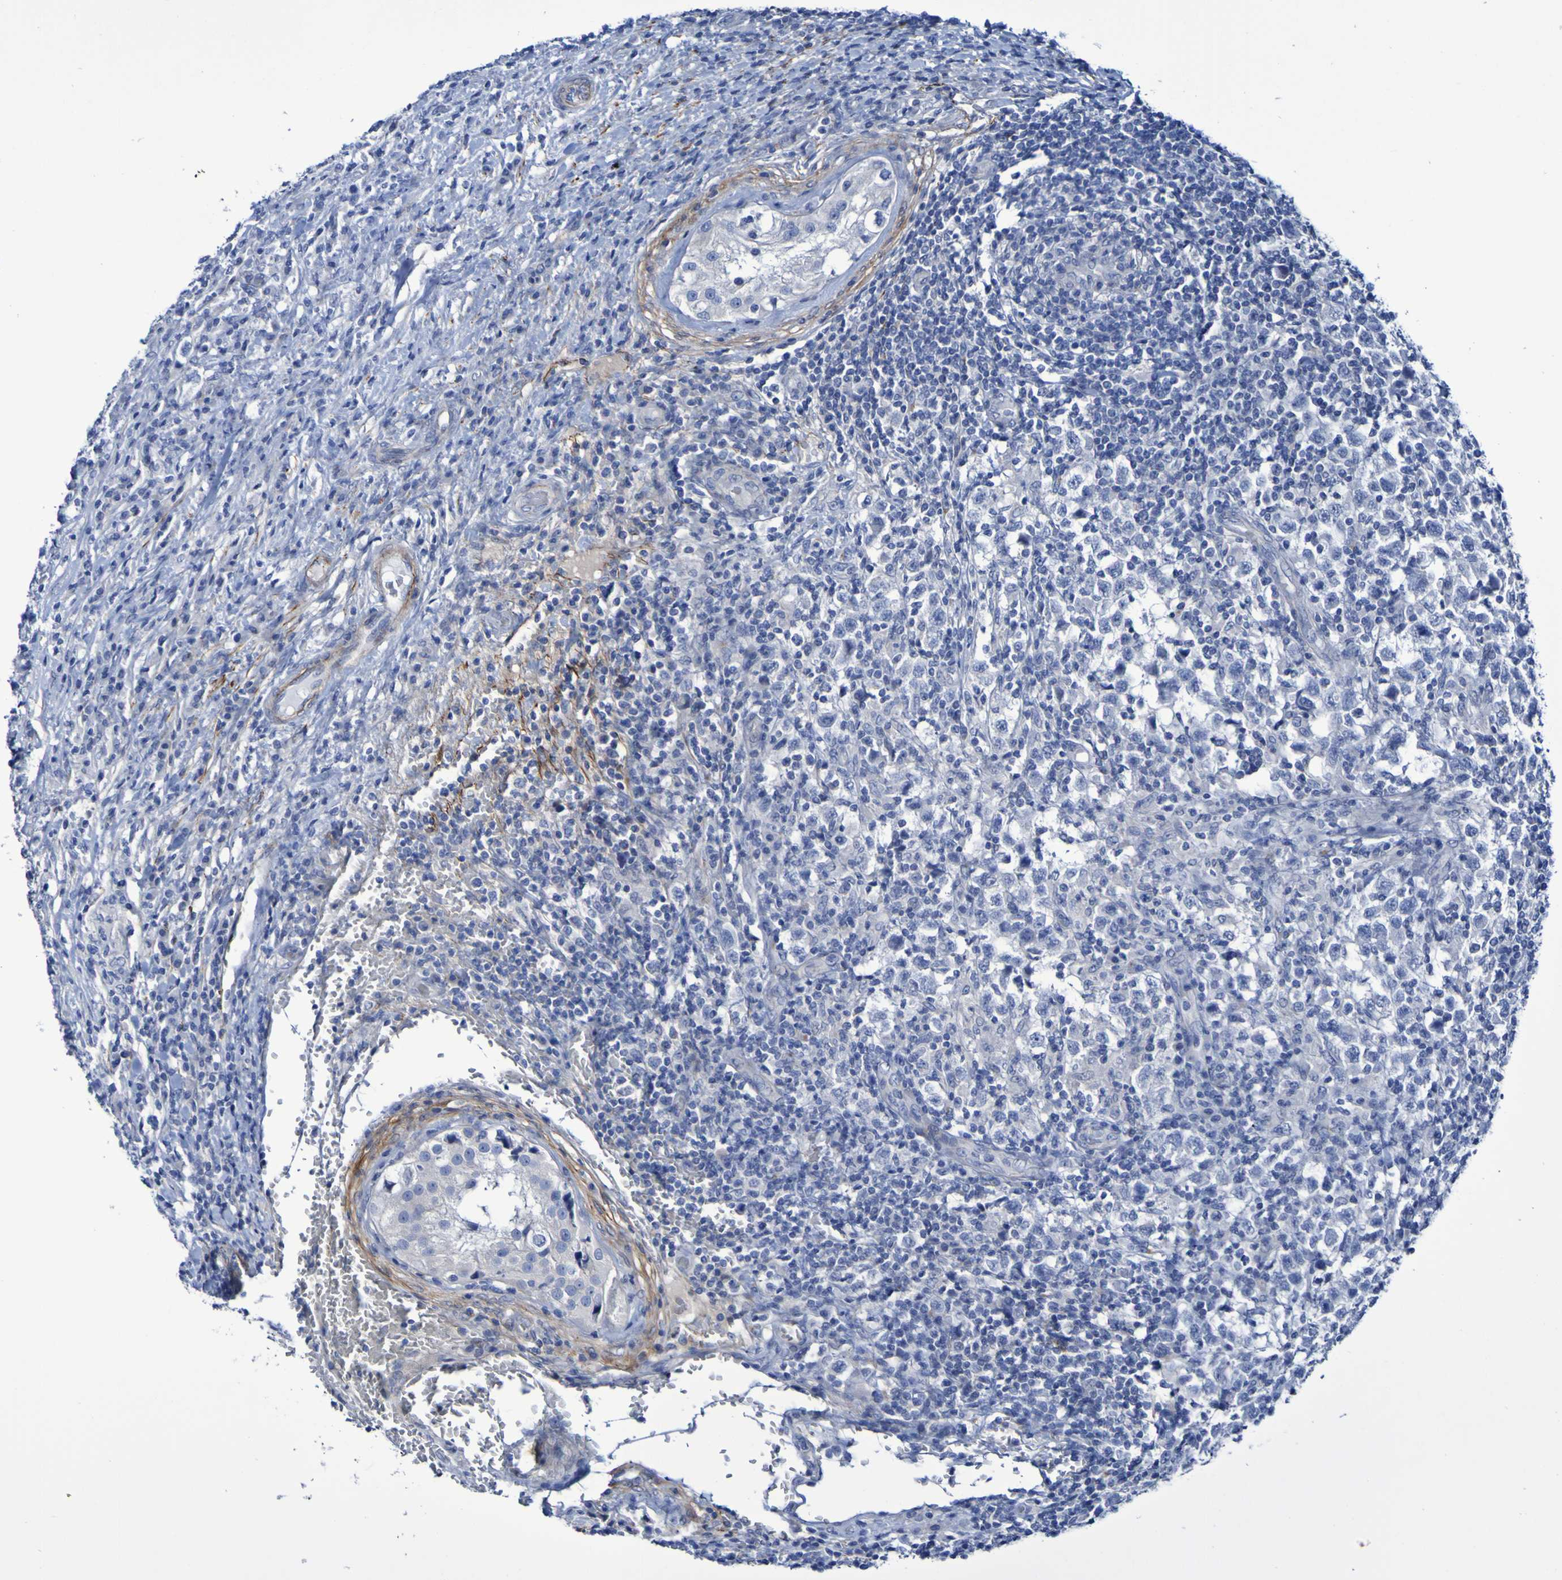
{"staining": {"intensity": "negative", "quantity": "none", "location": "none"}, "tissue": "testis cancer", "cell_type": "Tumor cells", "image_type": "cancer", "snomed": [{"axis": "morphology", "description": "Carcinoma, Embryonal, NOS"}, {"axis": "topography", "description": "Testis"}], "caption": "This is an IHC histopathology image of testis cancer (embryonal carcinoma). There is no positivity in tumor cells.", "gene": "LPP", "patient": {"sex": "male", "age": 21}}